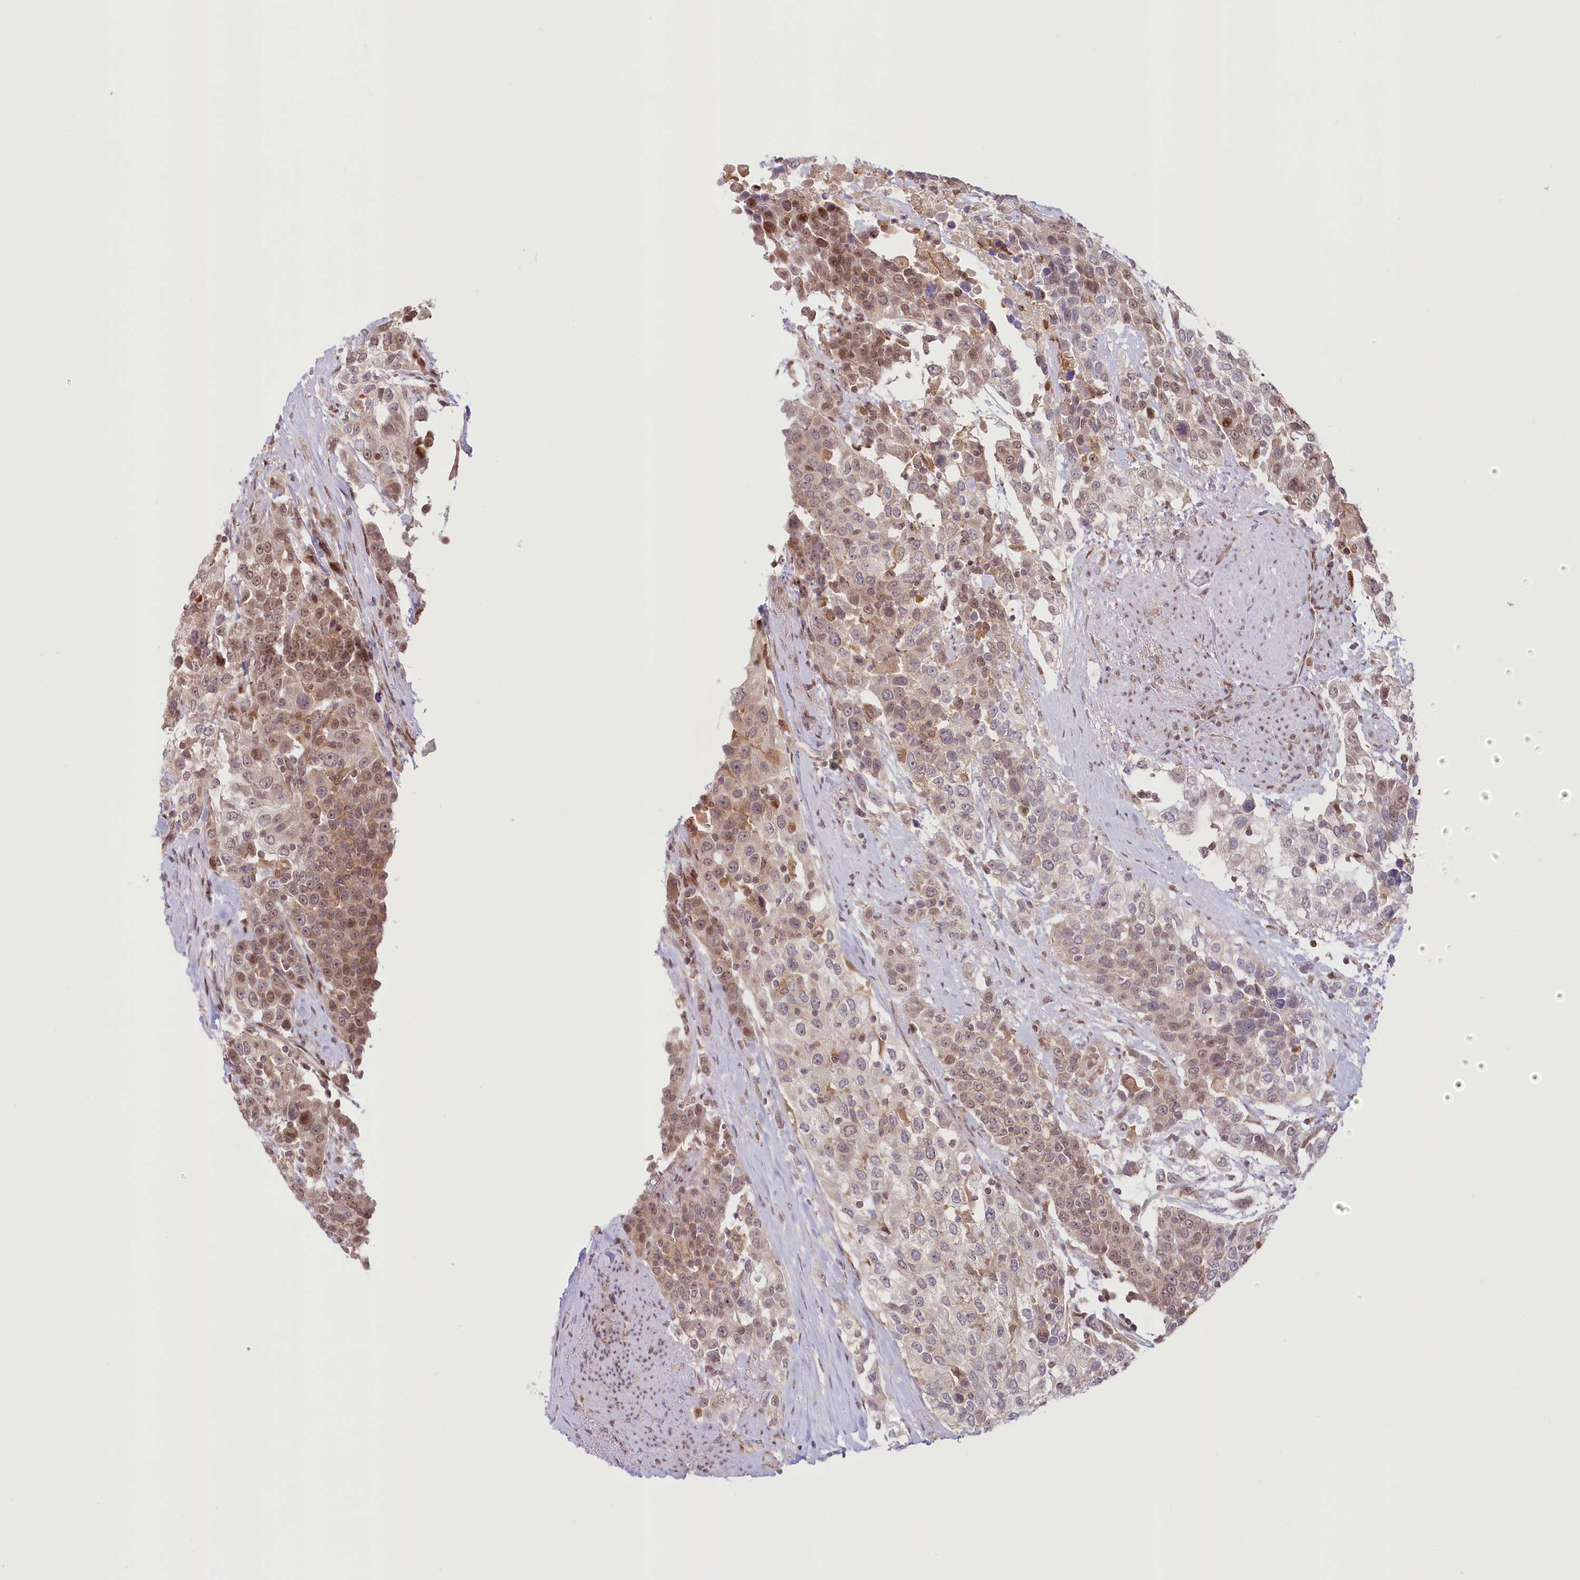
{"staining": {"intensity": "moderate", "quantity": ">75%", "location": "cytoplasmic/membranous,nuclear"}, "tissue": "urothelial cancer", "cell_type": "Tumor cells", "image_type": "cancer", "snomed": [{"axis": "morphology", "description": "Urothelial carcinoma, High grade"}, {"axis": "topography", "description": "Urinary bladder"}], "caption": "A high-resolution micrograph shows IHC staining of urothelial cancer, which demonstrates moderate cytoplasmic/membranous and nuclear staining in approximately >75% of tumor cells. (Brightfield microscopy of DAB IHC at high magnification).", "gene": "PYURF", "patient": {"sex": "female", "age": 80}}